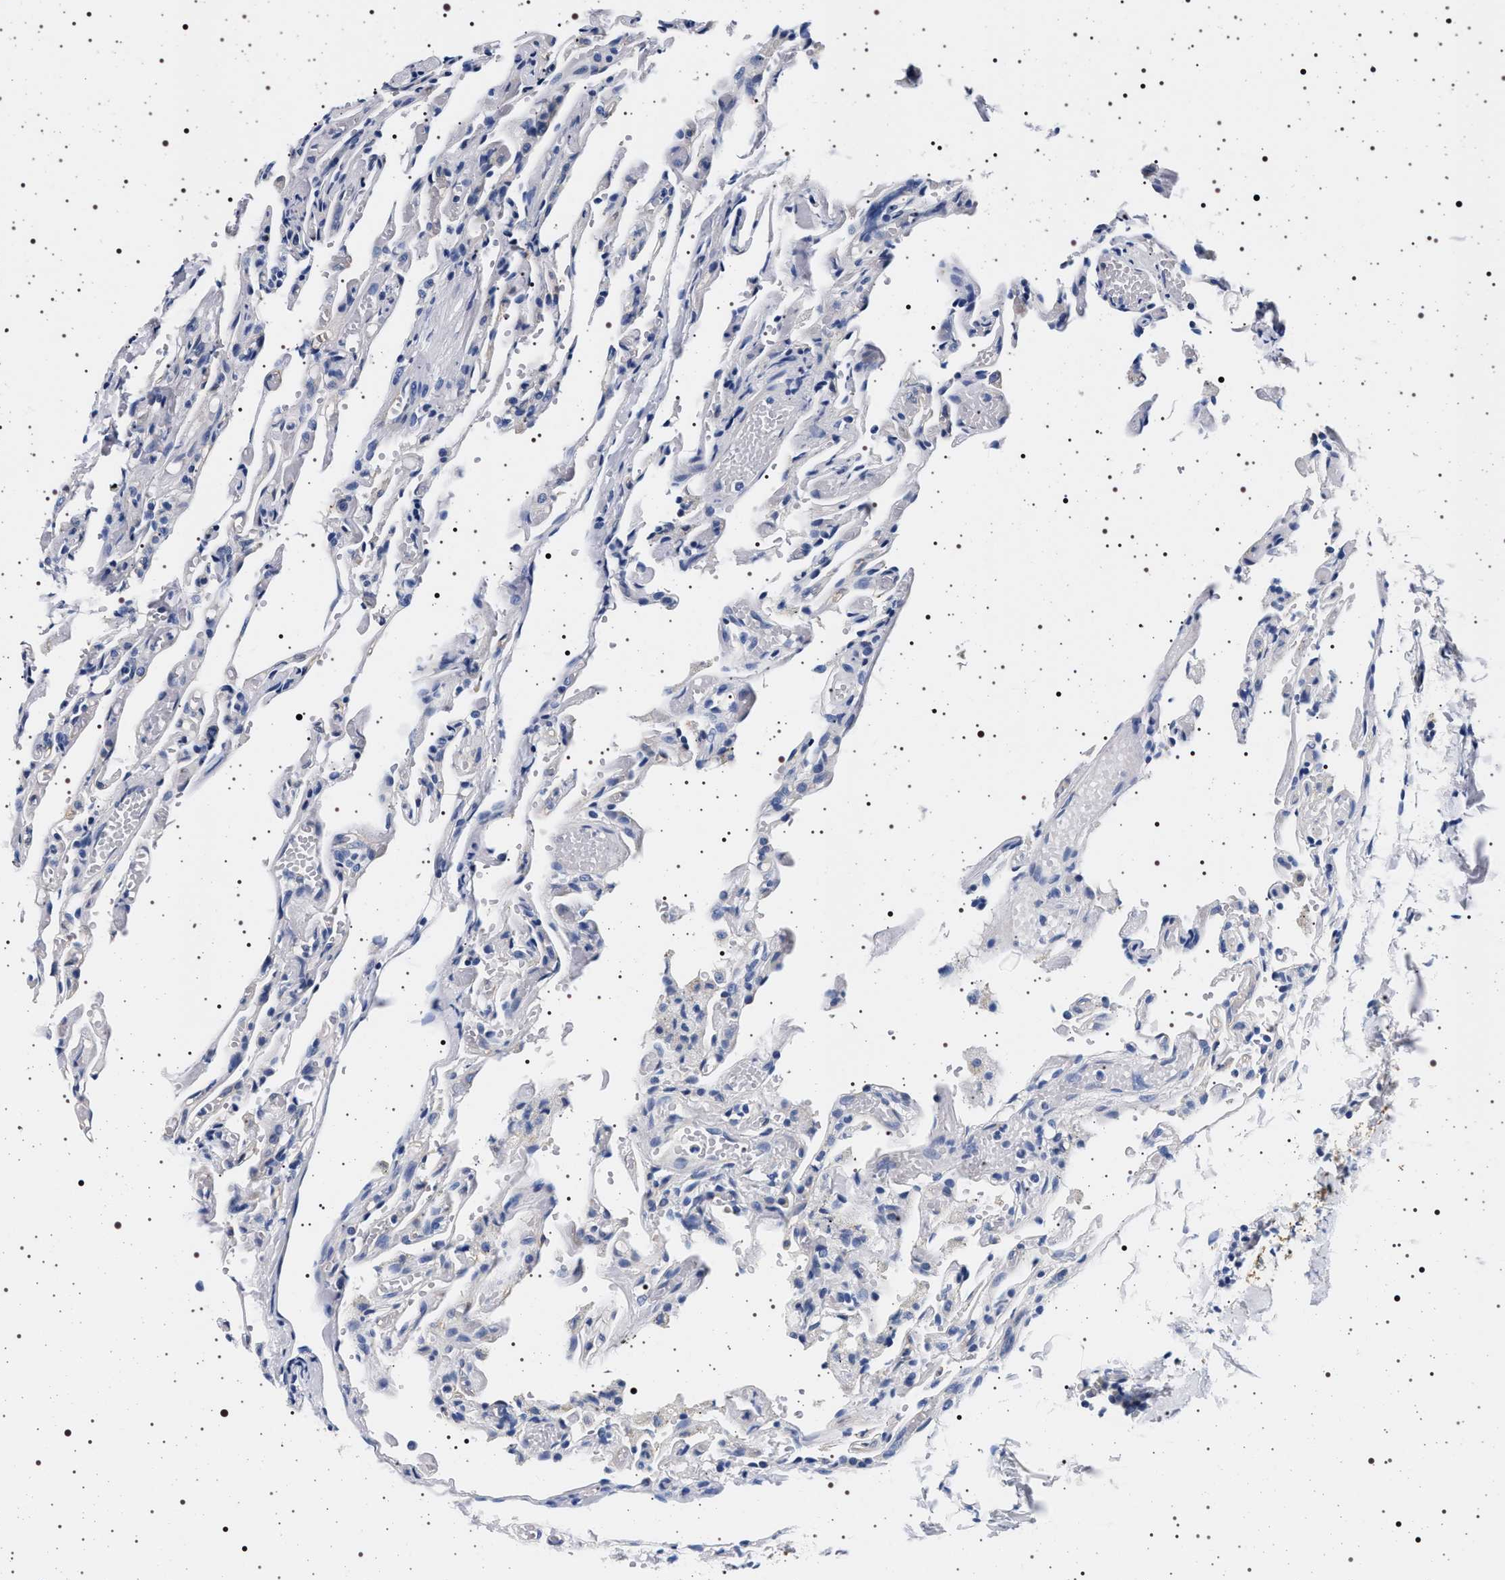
{"staining": {"intensity": "negative", "quantity": "none", "location": "none"}, "tissue": "lung", "cell_type": "Alveolar cells", "image_type": "normal", "snomed": [{"axis": "morphology", "description": "Normal tissue, NOS"}, {"axis": "topography", "description": "Lung"}], "caption": "High power microscopy micrograph of an immunohistochemistry (IHC) histopathology image of benign lung, revealing no significant positivity in alveolar cells.", "gene": "HSD17B1", "patient": {"sex": "male", "age": 21}}